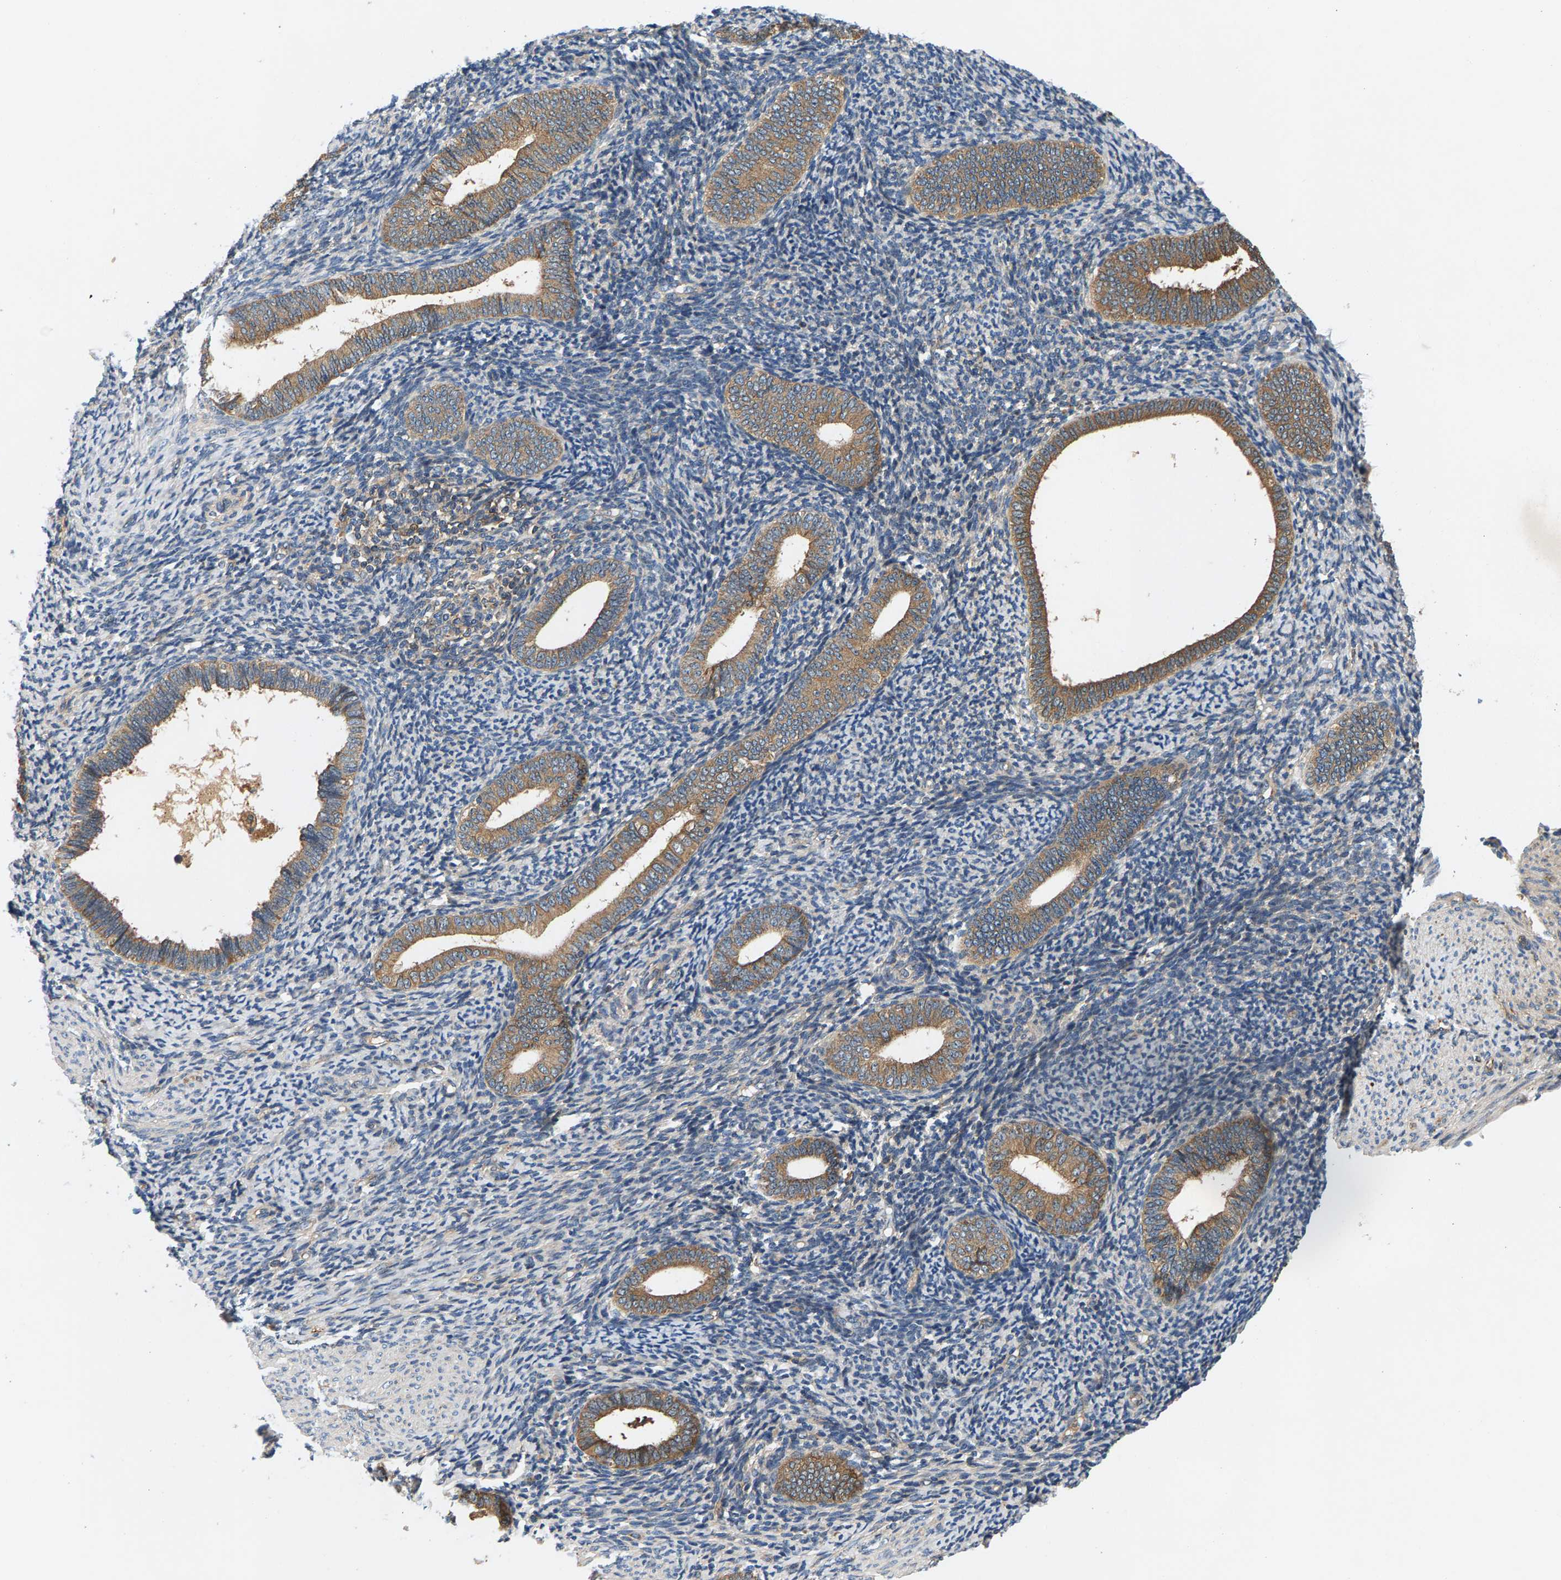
{"staining": {"intensity": "negative", "quantity": "none", "location": "none"}, "tissue": "endometrium", "cell_type": "Cells in endometrial stroma", "image_type": "normal", "snomed": [{"axis": "morphology", "description": "Normal tissue, NOS"}, {"axis": "topography", "description": "Endometrium"}], "caption": "A photomicrograph of human endometrium is negative for staining in cells in endometrial stroma.", "gene": "FAM78A", "patient": {"sex": "female", "age": 66}}